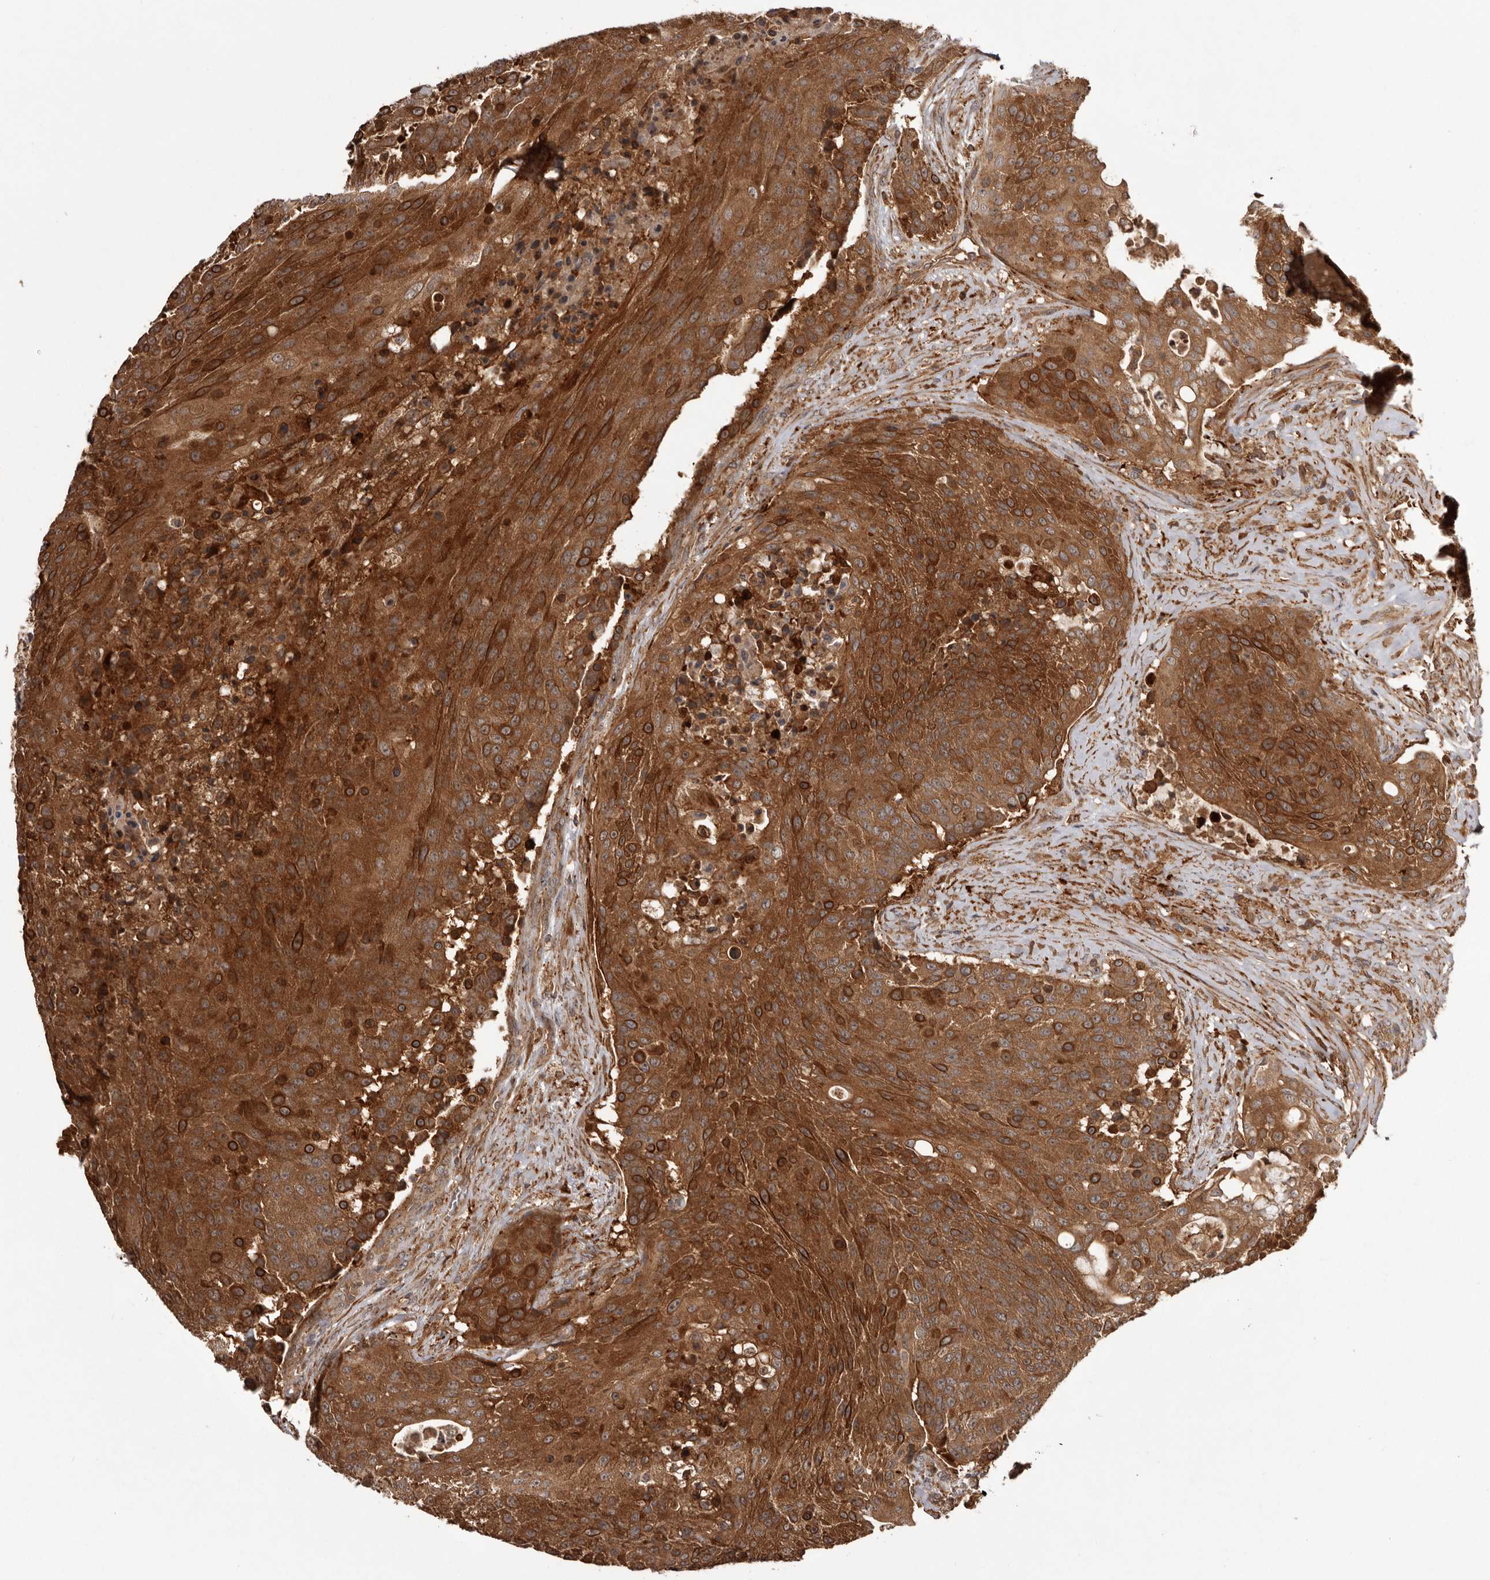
{"staining": {"intensity": "strong", "quantity": ">75%", "location": "cytoplasmic/membranous"}, "tissue": "urothelial cancer", "cell_type": "Tumor cells", "image_type": "cancer", "snomed": [{"axis": "morphology", "description": "Urothelial carcinoma, High grade"}, {"axis": "topography", "description": "Urinary bladder"}], "caption": "Tumor cells demonstrate strong cytoplasmic/membranous expression in approximately >75% of cells in high-grade urothelial carcinoma.", "gene": "SLC22A3", "patient": {"sex": "female", "age": 63}}